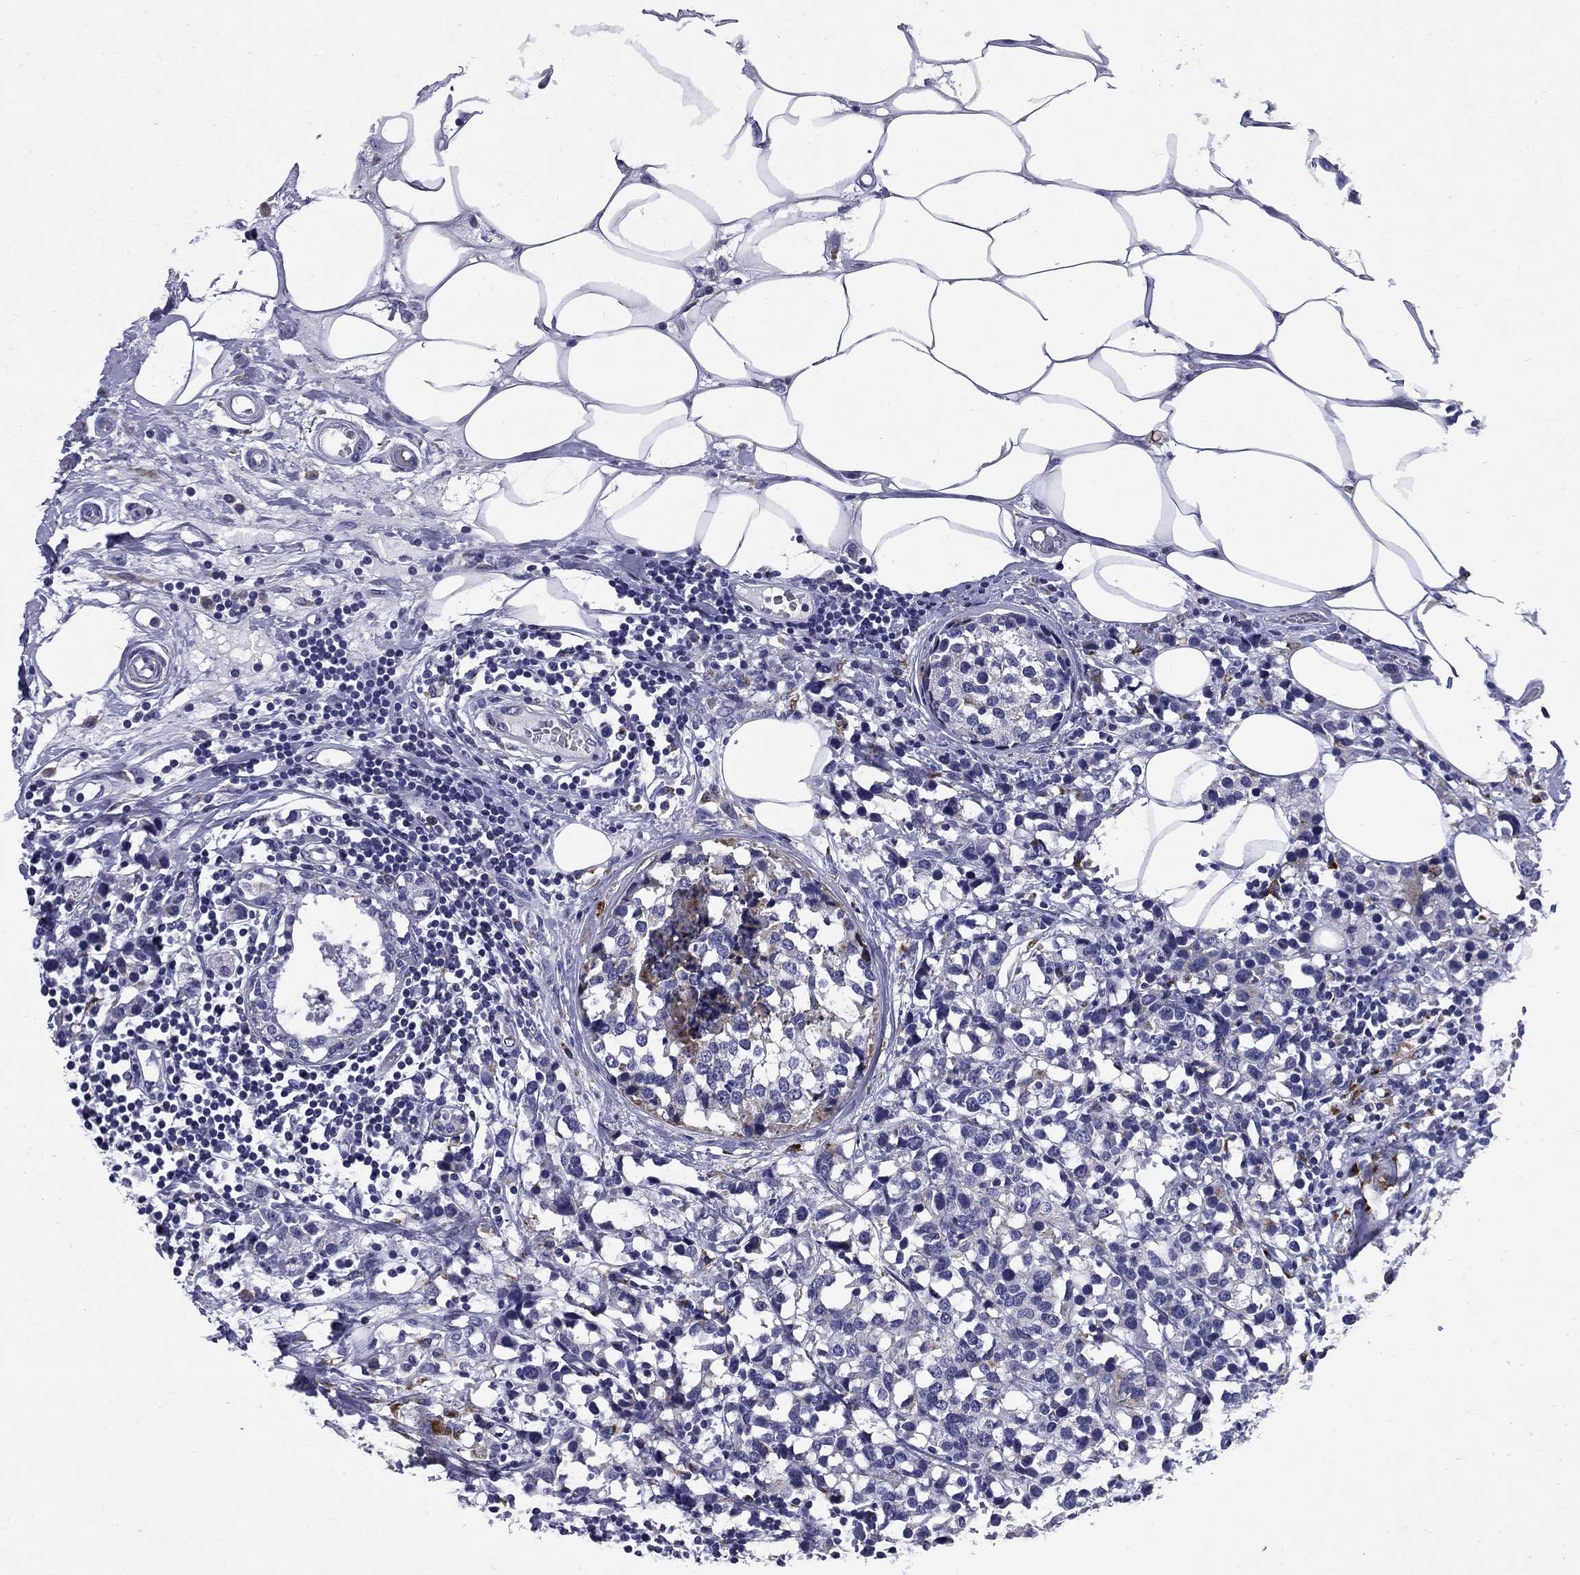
{"staining": {"intensity": "negative", "quantity": "none", "location": "none"}, "tissue": "breast cancer", "cell_type": "Tumor cells", "image_type": "cancer", "snomed": [{"axis": "morphology", "description": "Lobular carcinoma"}, {"axis": "topography", "description": "Breast"}], "caption": "A histopathology image of human breast cancer is negative for staining in tumor cells. (DAB immunohistochemistry (IHC) visualized using brightfield microscopy, high magnification).", "gene": "MADCAM1", "patient": {"sex": "female", "age": 59}}